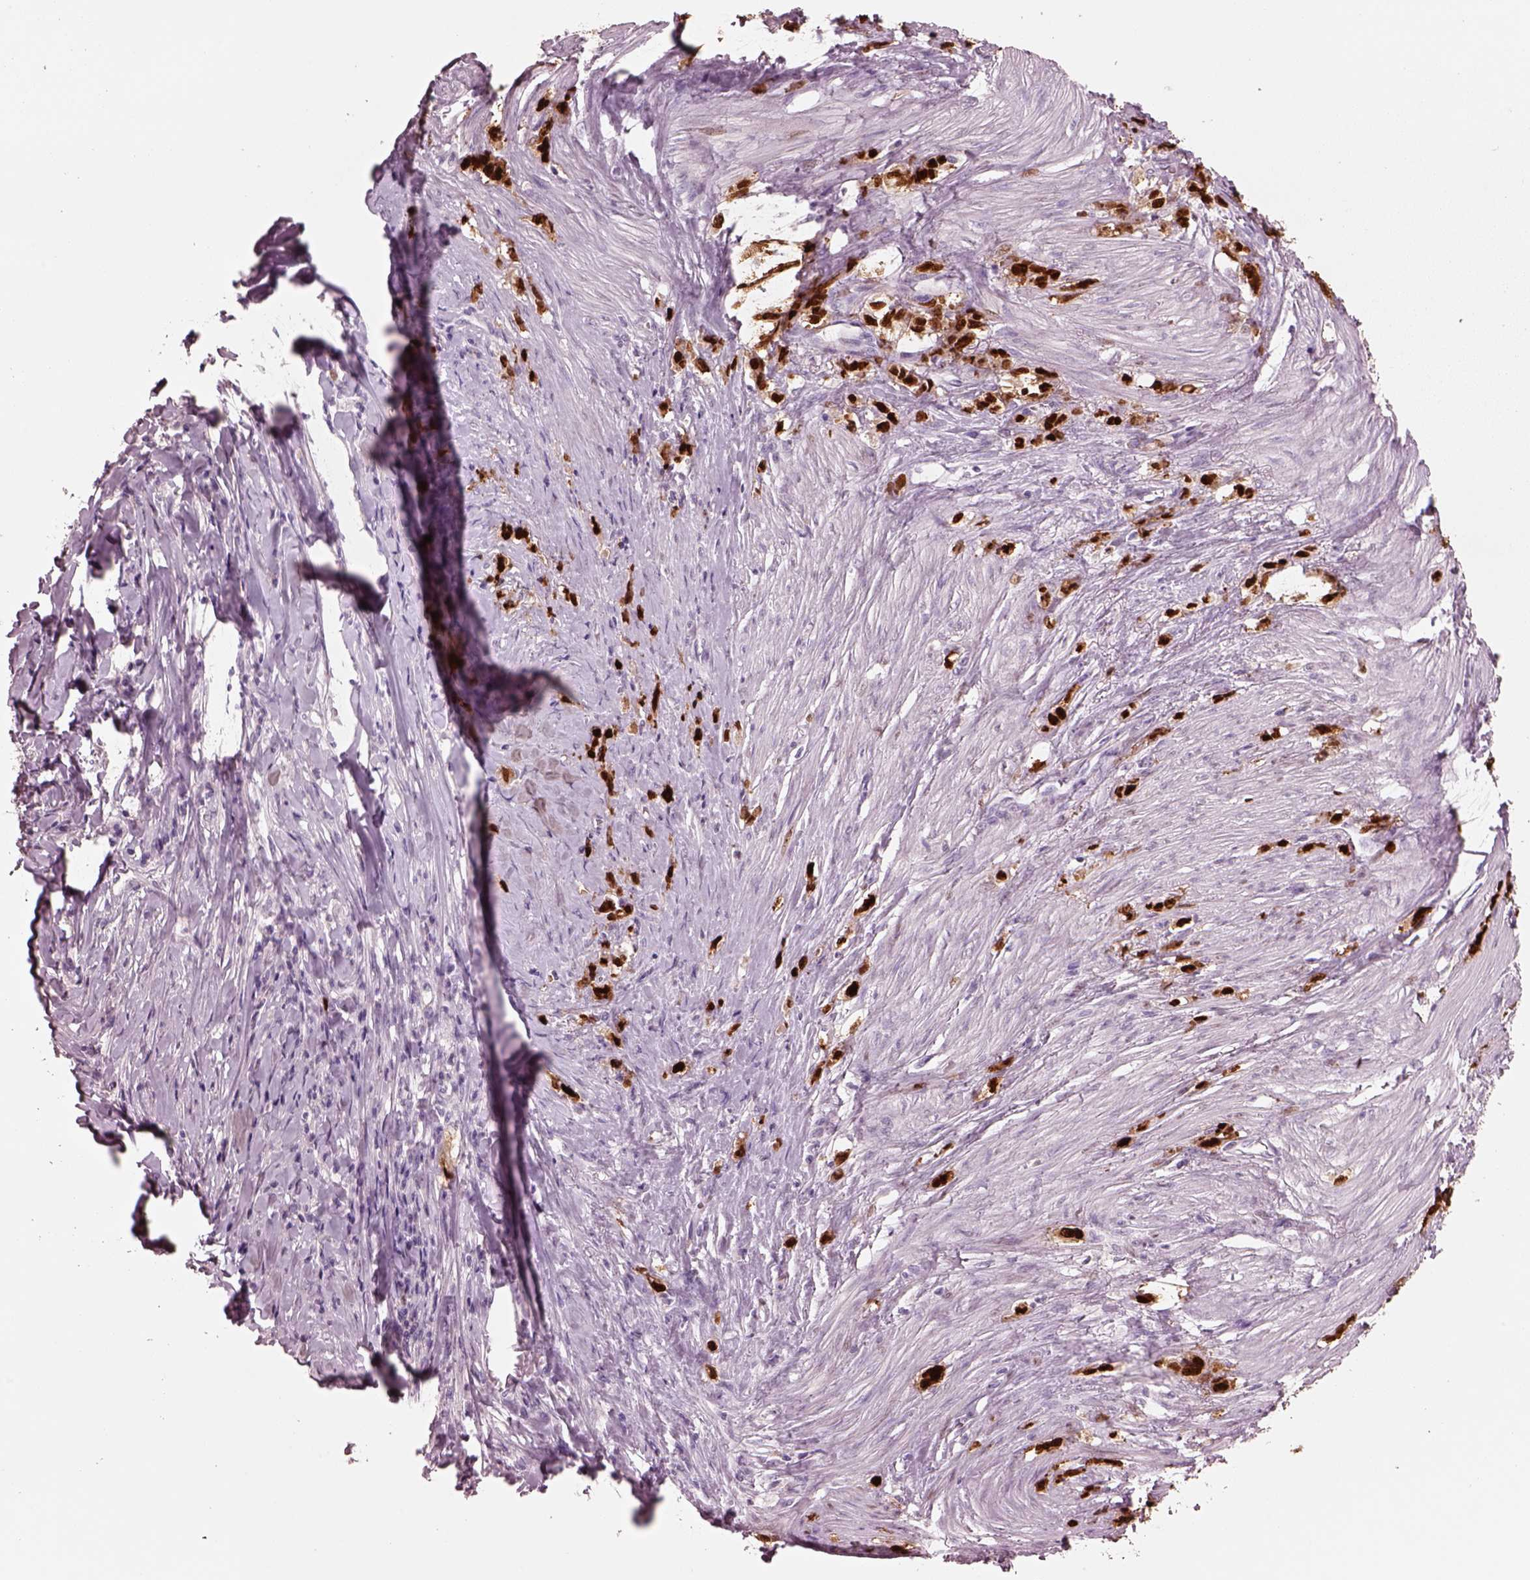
{"staining": {"intensity": "strong", "quantity": ">75%", "location": "nuclear"}, "tissue": "stomach cancer", "cell_type": "Tumor cells", "image_type": "cancer", "snomed": [{"axis": "morphology", "description": "Adenocarcinoma, NOS"}, {"axis": "topography", "description": "Stomach, lower"}], "caption": "Strong nuclear staining for a protein is identified in approximately >75% of tumor cells of adenocarcinoma (stomach) using immunohistochemistry (IHC).", "gene": "SOX9", "patient": {"sex": "male", "age": 88}}